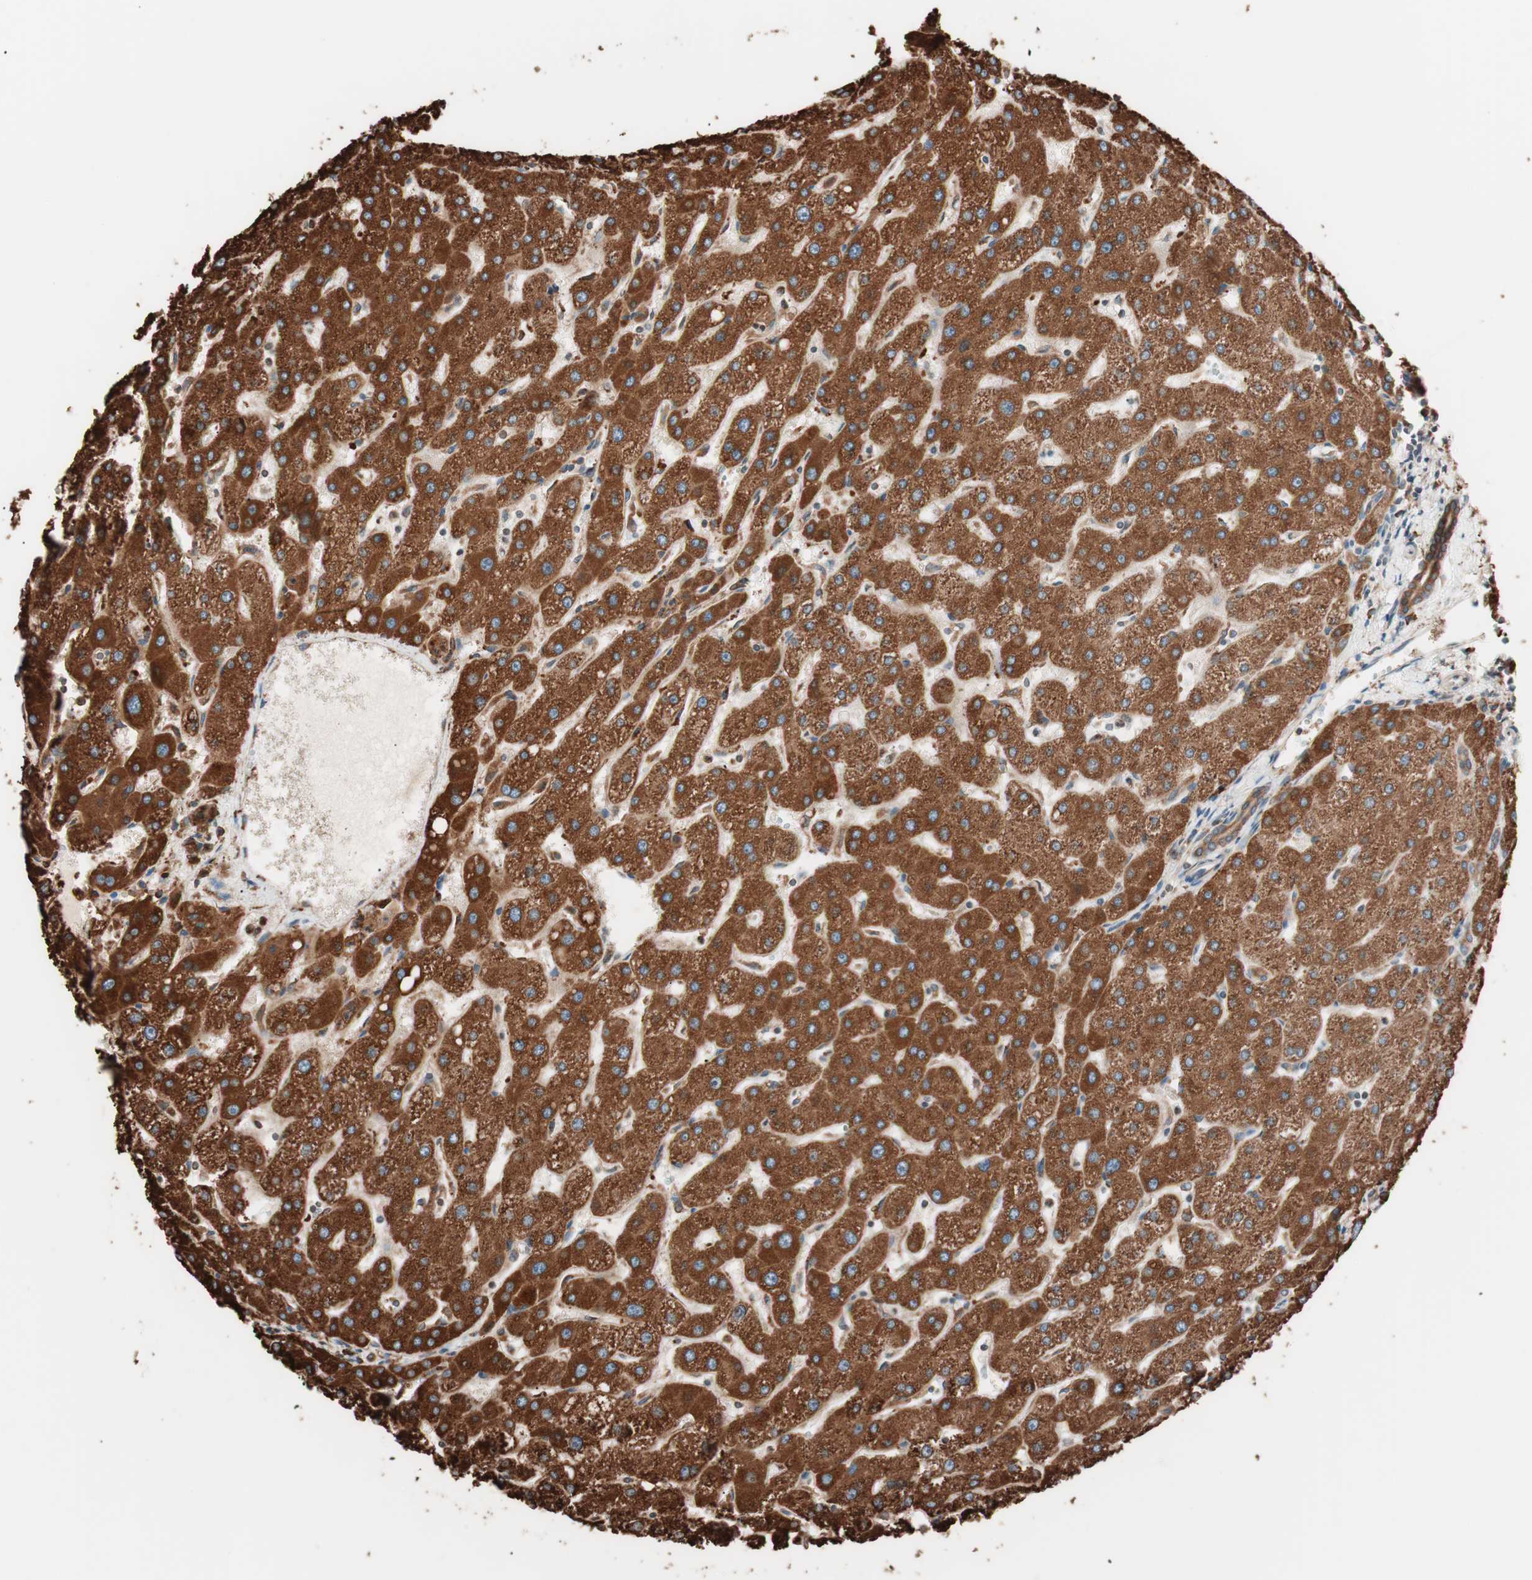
{"staining": {"intensity": "moderate", "quantity": ">75%", "location": "cytoplasmic/membranous"}, "tissue": "liver", "cell_type": "Cholangiocytes", "image_type": "normal", "snomed": [{"axis": "morphology", "description": "Normal tissue, NOS"}, {"axis": "topography", "description": "Liver"}], "caption": "IHC micrograph of unremarkable liver: liver stained using immunohistochemistry displays medium levels of moderate protein expression localized specifically in the cytoplasmic/membranous of cholangiocytes, appearing as a cytoplasmic/membranous brown color.", "gene": "VEGFA", "patient": {"sex": "male", "age": 67}}